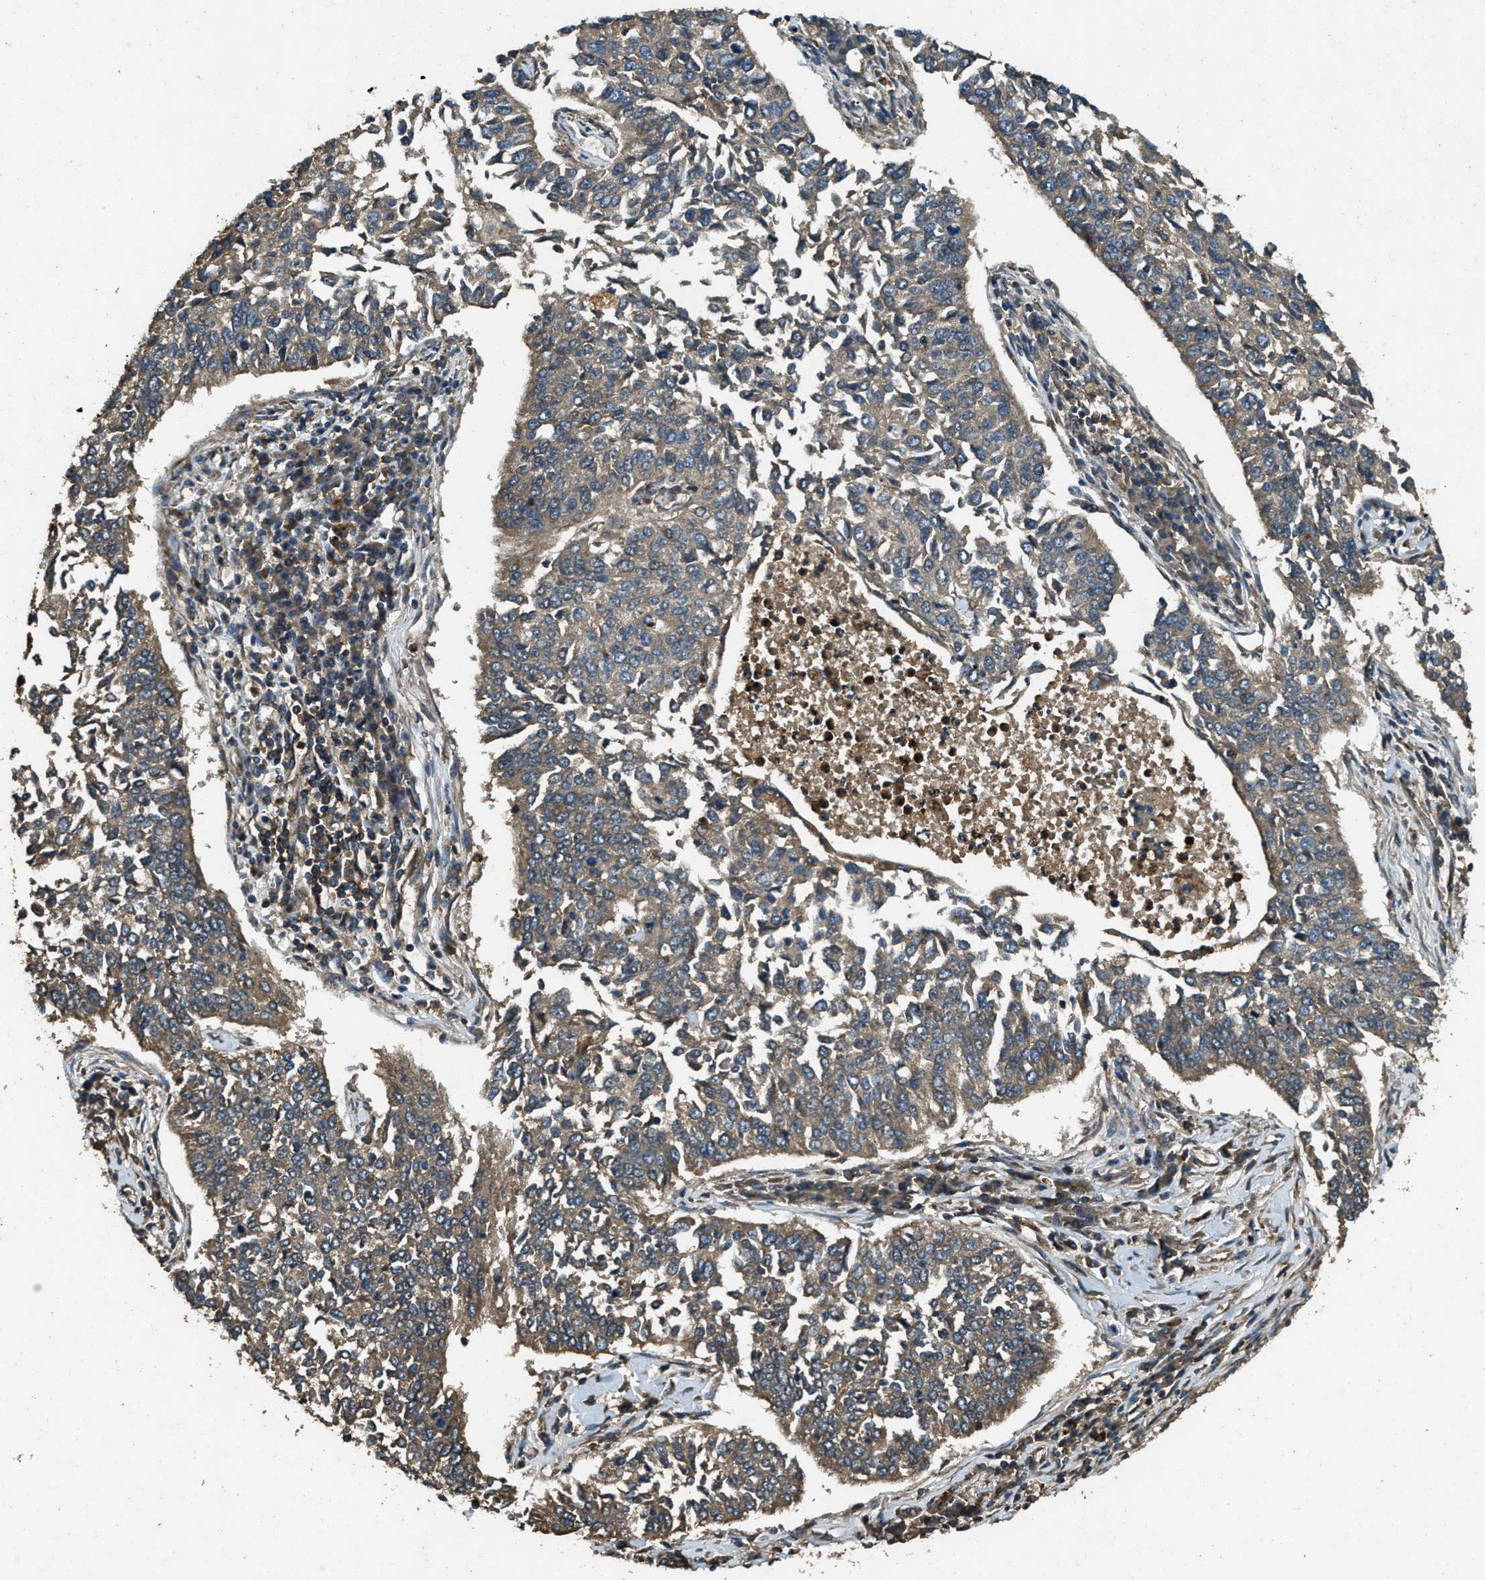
{"staining": {"intensity": "weak", "quantity": "25%-75%", "location": "cytoplasmic/membranous"}, "tissue": "lung cancer", "cell_type": "Tumor cells", "image_type": "cancer", "snomed": [{"axis": "morphology", "description": "Normal tissue, NOS"}, {"axis": "morphology", "description": "Squamous cell carcinoma, NOS"}, {"axis": "topography", "description": "Cartilage tissue"}, {"axis": "topography", "description": "Bronchus"}, {"axis": "topography", "description": "Lung"}], "caption": "DAB immunohistochemical staining of human lung cancer displays weak cytoplasmic/membranous protein positivity in approximately 25%-75% of tumor cells.", "gene": "ATP8B1", "patient": {"sex": "female", "age": 49}}